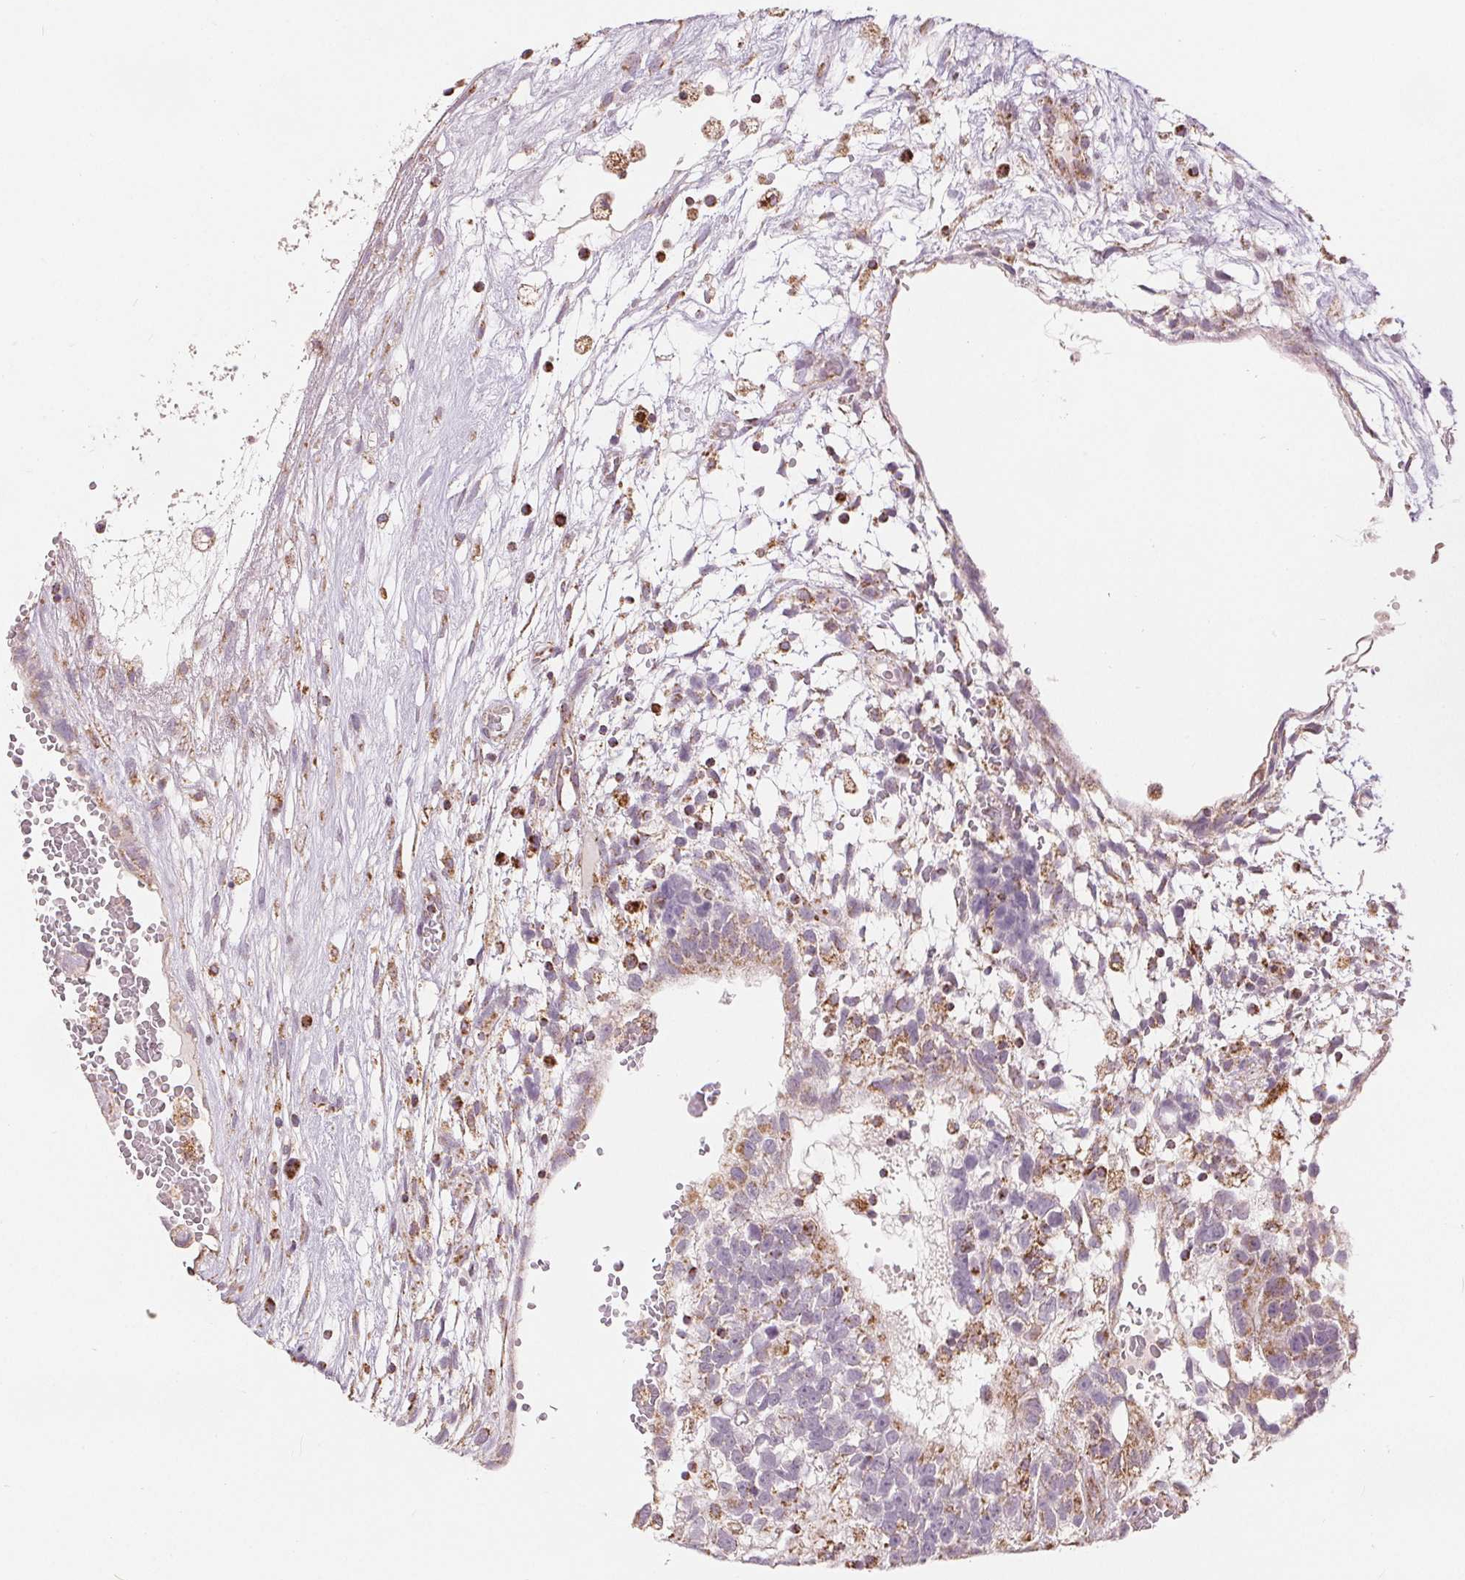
{"staining": {"intensity": "weak", "quantity": "25%-75%", "location": "cytoplasmic/membranous"}, "tissue": "testis cancer", "cell_type": "Tumor cells", "image_type": "cancer", "snomed": [{"axis": "morphology", "description": "Normal tissue, NOS"}, {"axis": "morphology", "description": "Carcinoma, Embryonal, NOS"}, {"axis": "topography", "description": "Testis"}], "caption": "Protein staining of testis cancer (embryonal carcinoma) tissue displays weak cytoplasmic/membranous staining in approximately 25%-75% of tumor cells. (brown staining indicates protein expression, while blue staining denotes nuclei).", "gene": "SDHB", "patient": {"sex": "male", "age": 32}}